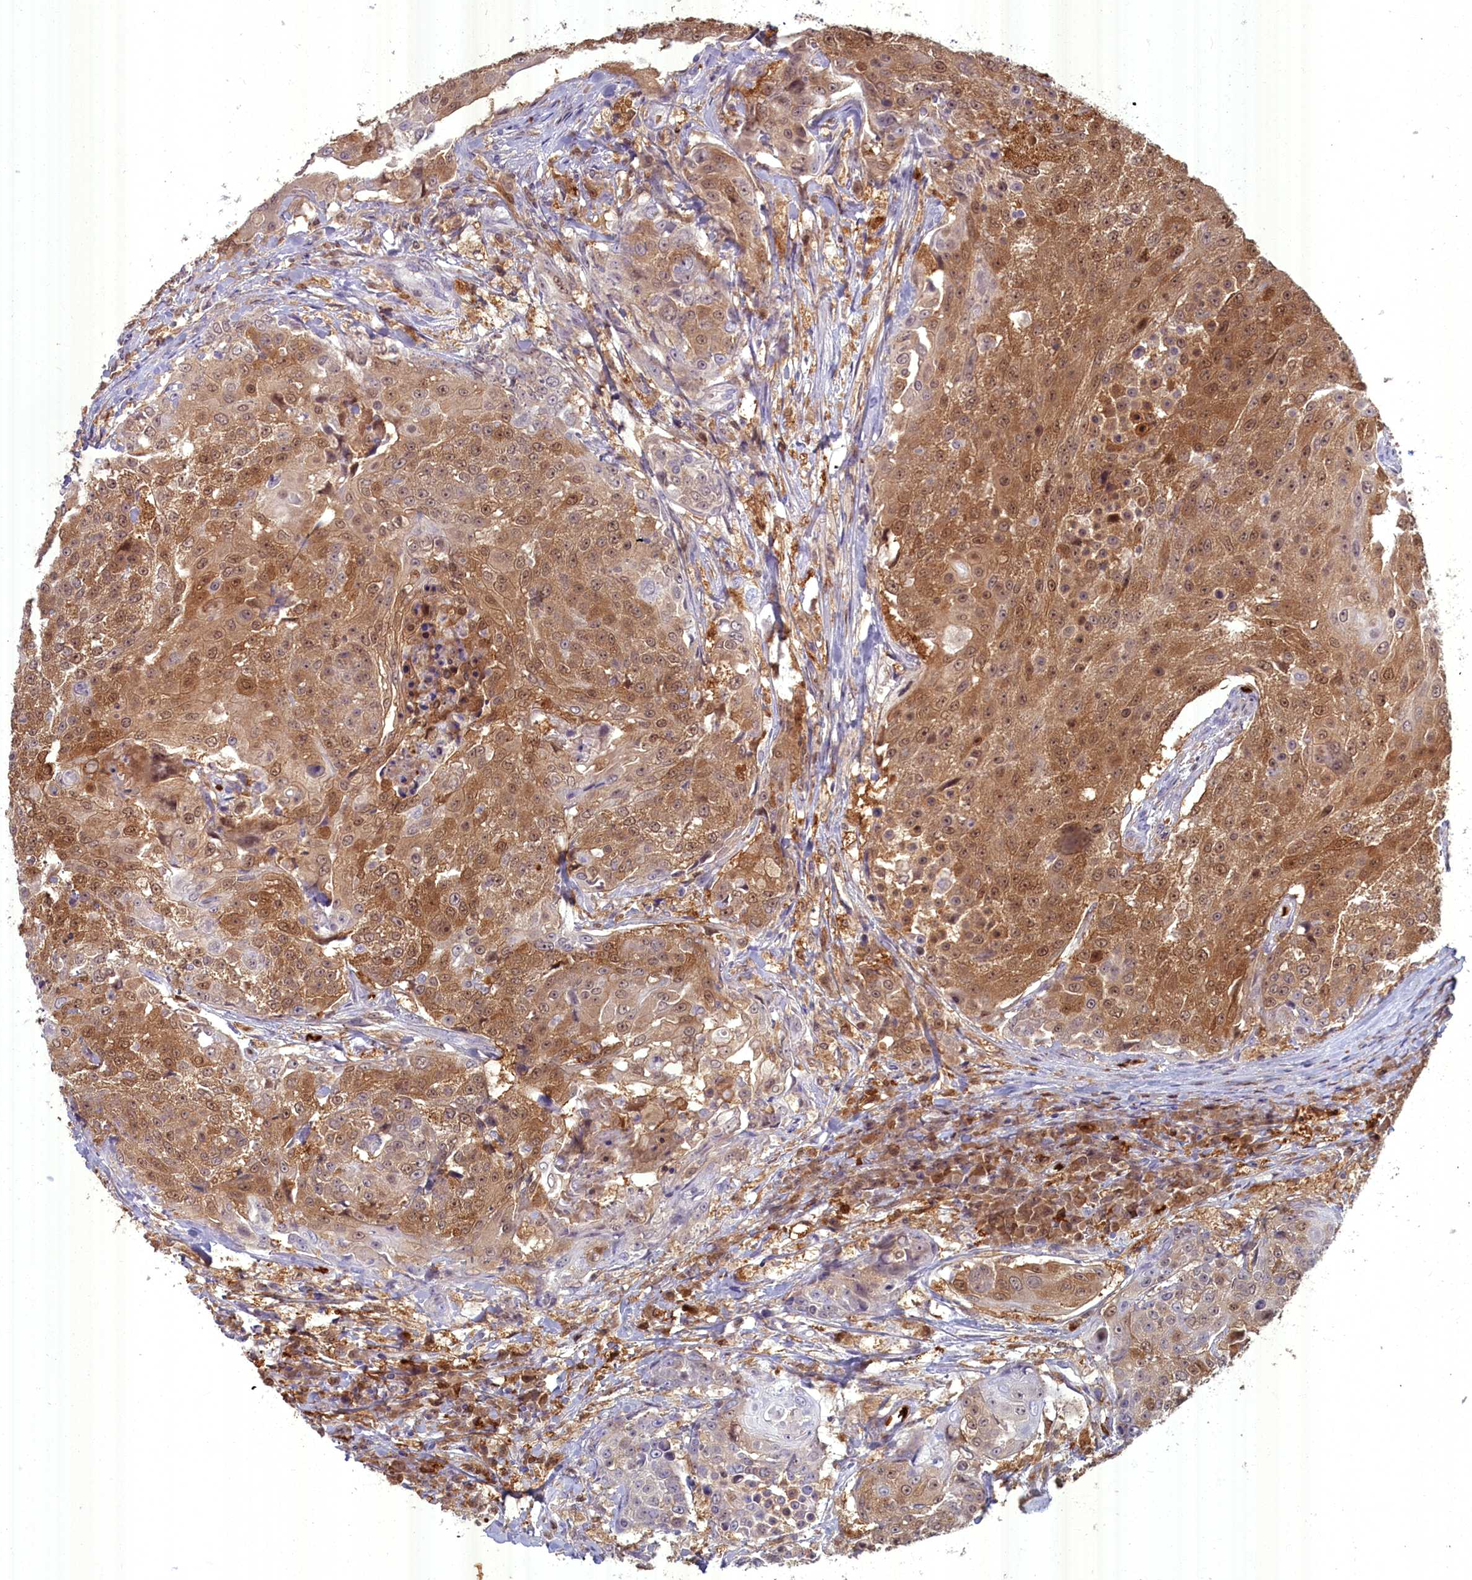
{"staining": {"intensity": "moderate", "quantity": ">75%", "location": "cytoplasmic/membranous,nuclear"}, "tissue": "urothelial cancer", "cell_type": "Tumor cells", "image_type": "cancer", "snomed": [{"axis": "morphology", "description": "Urothelial carcinoma, High grade"}, {"axis": "topography", "description": "Urinary bladder"}], "caption": "Human urothelial carcinoma (high-grade) stained with a protein marker exhibits moderate staining in tumor cells.", "gene": "BLVRB", "patient": {"sex": "female", "age": 63}}